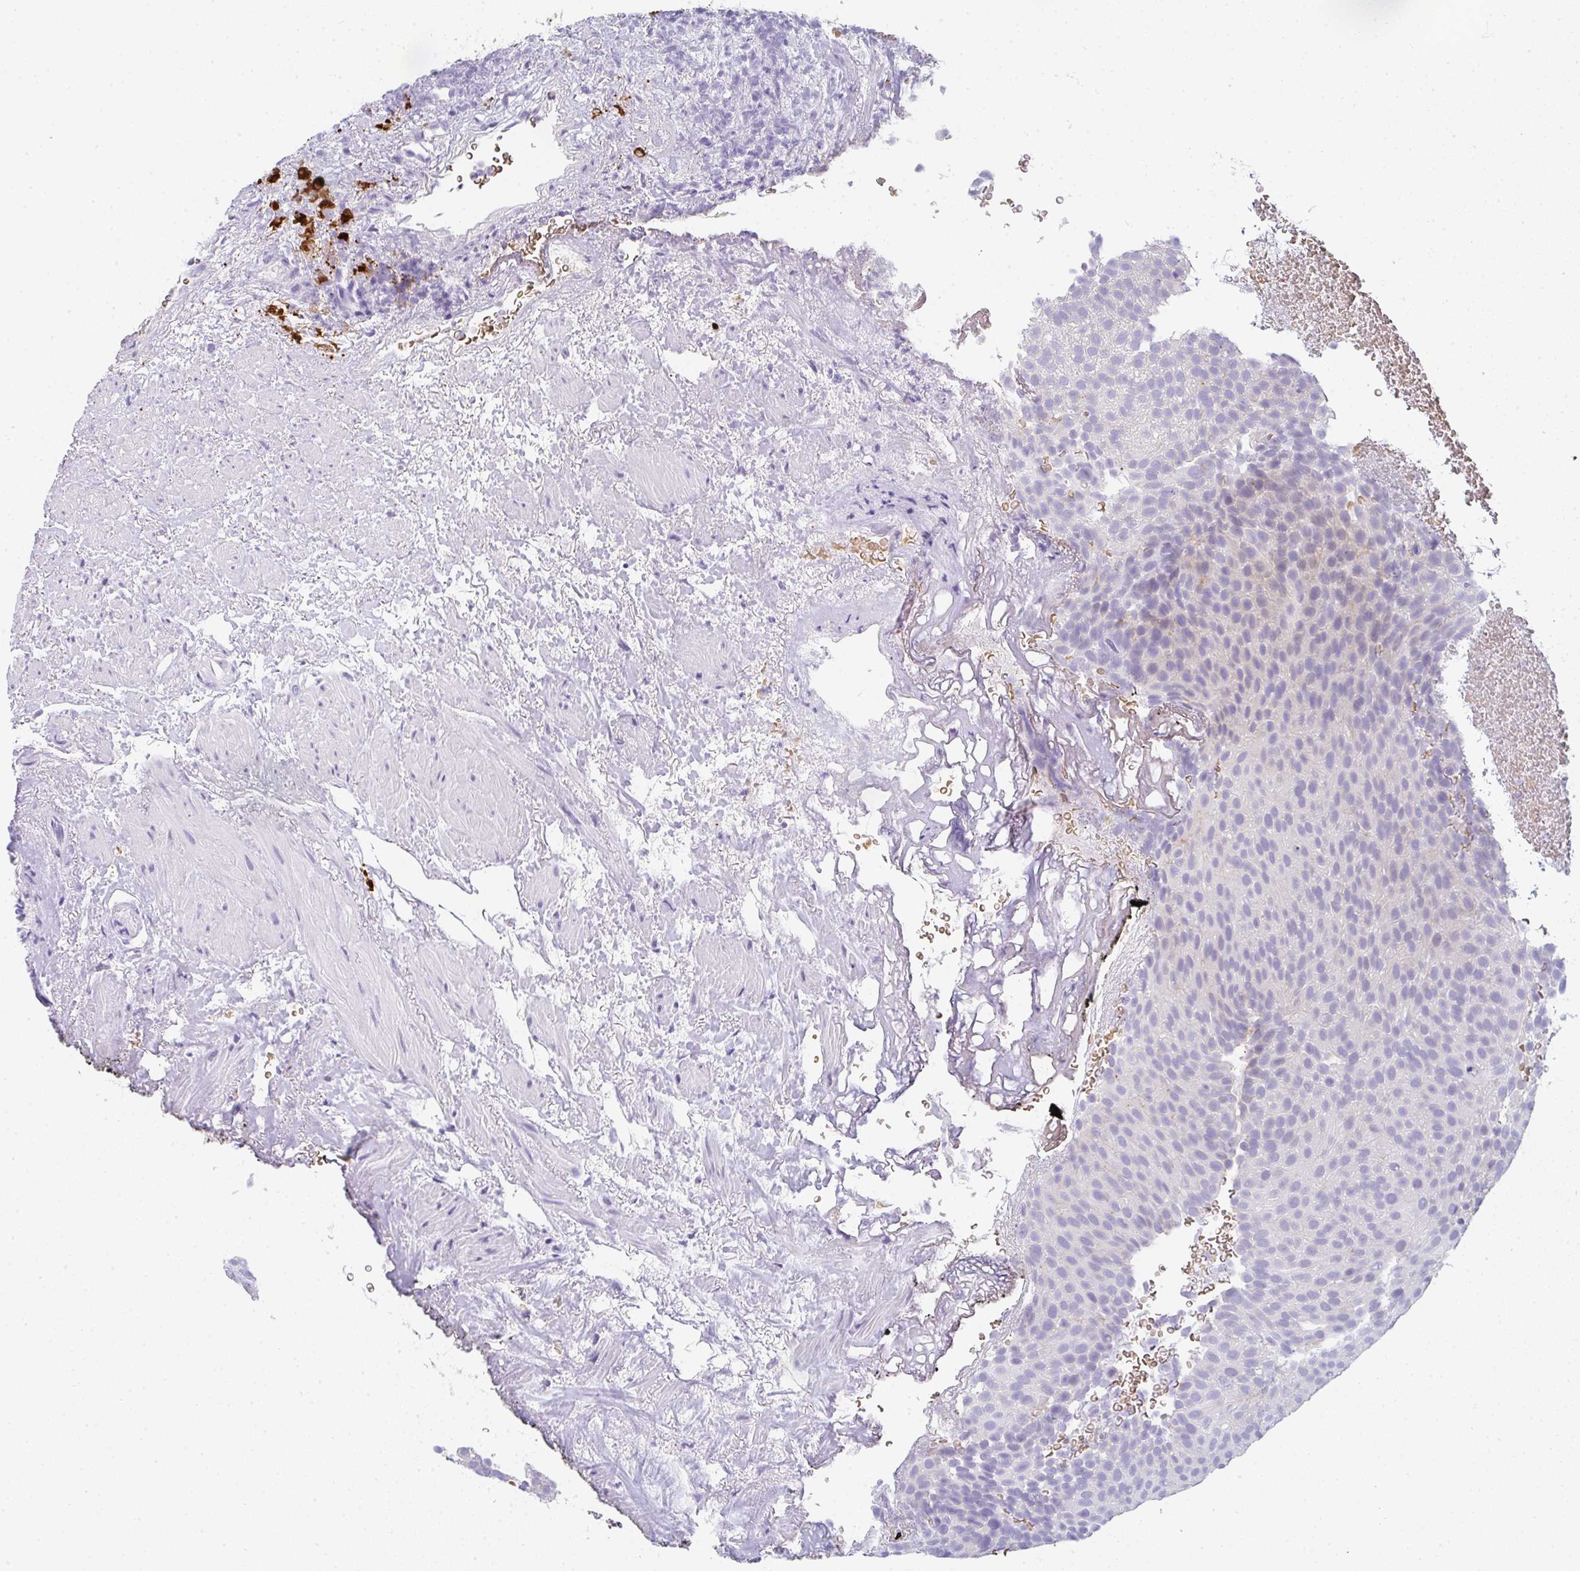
{"staining": {"intensity": "negative", "quantity": "none", "location": "none"}, "tissue": "urothelial cancer", "cell_type": "Tumor cells", "image_type": "cancer", "snomed": [{"axis": "morphology", "description": "Urothelial carcinoma, Low grade"}, {"axis": "topography", "description": "Urinary bladder"}], "caption": "Immunohistochemistry image of urothelial carcinoma (low-grade) stained for a protein (brown), which displays no expression in tumor cells. (DAB (3,3'-diaminobenzidine) IHC with hematoxylin counter stain).", "gene": "CACNA1S", "patient": {"sex": "male", "age": 78}}